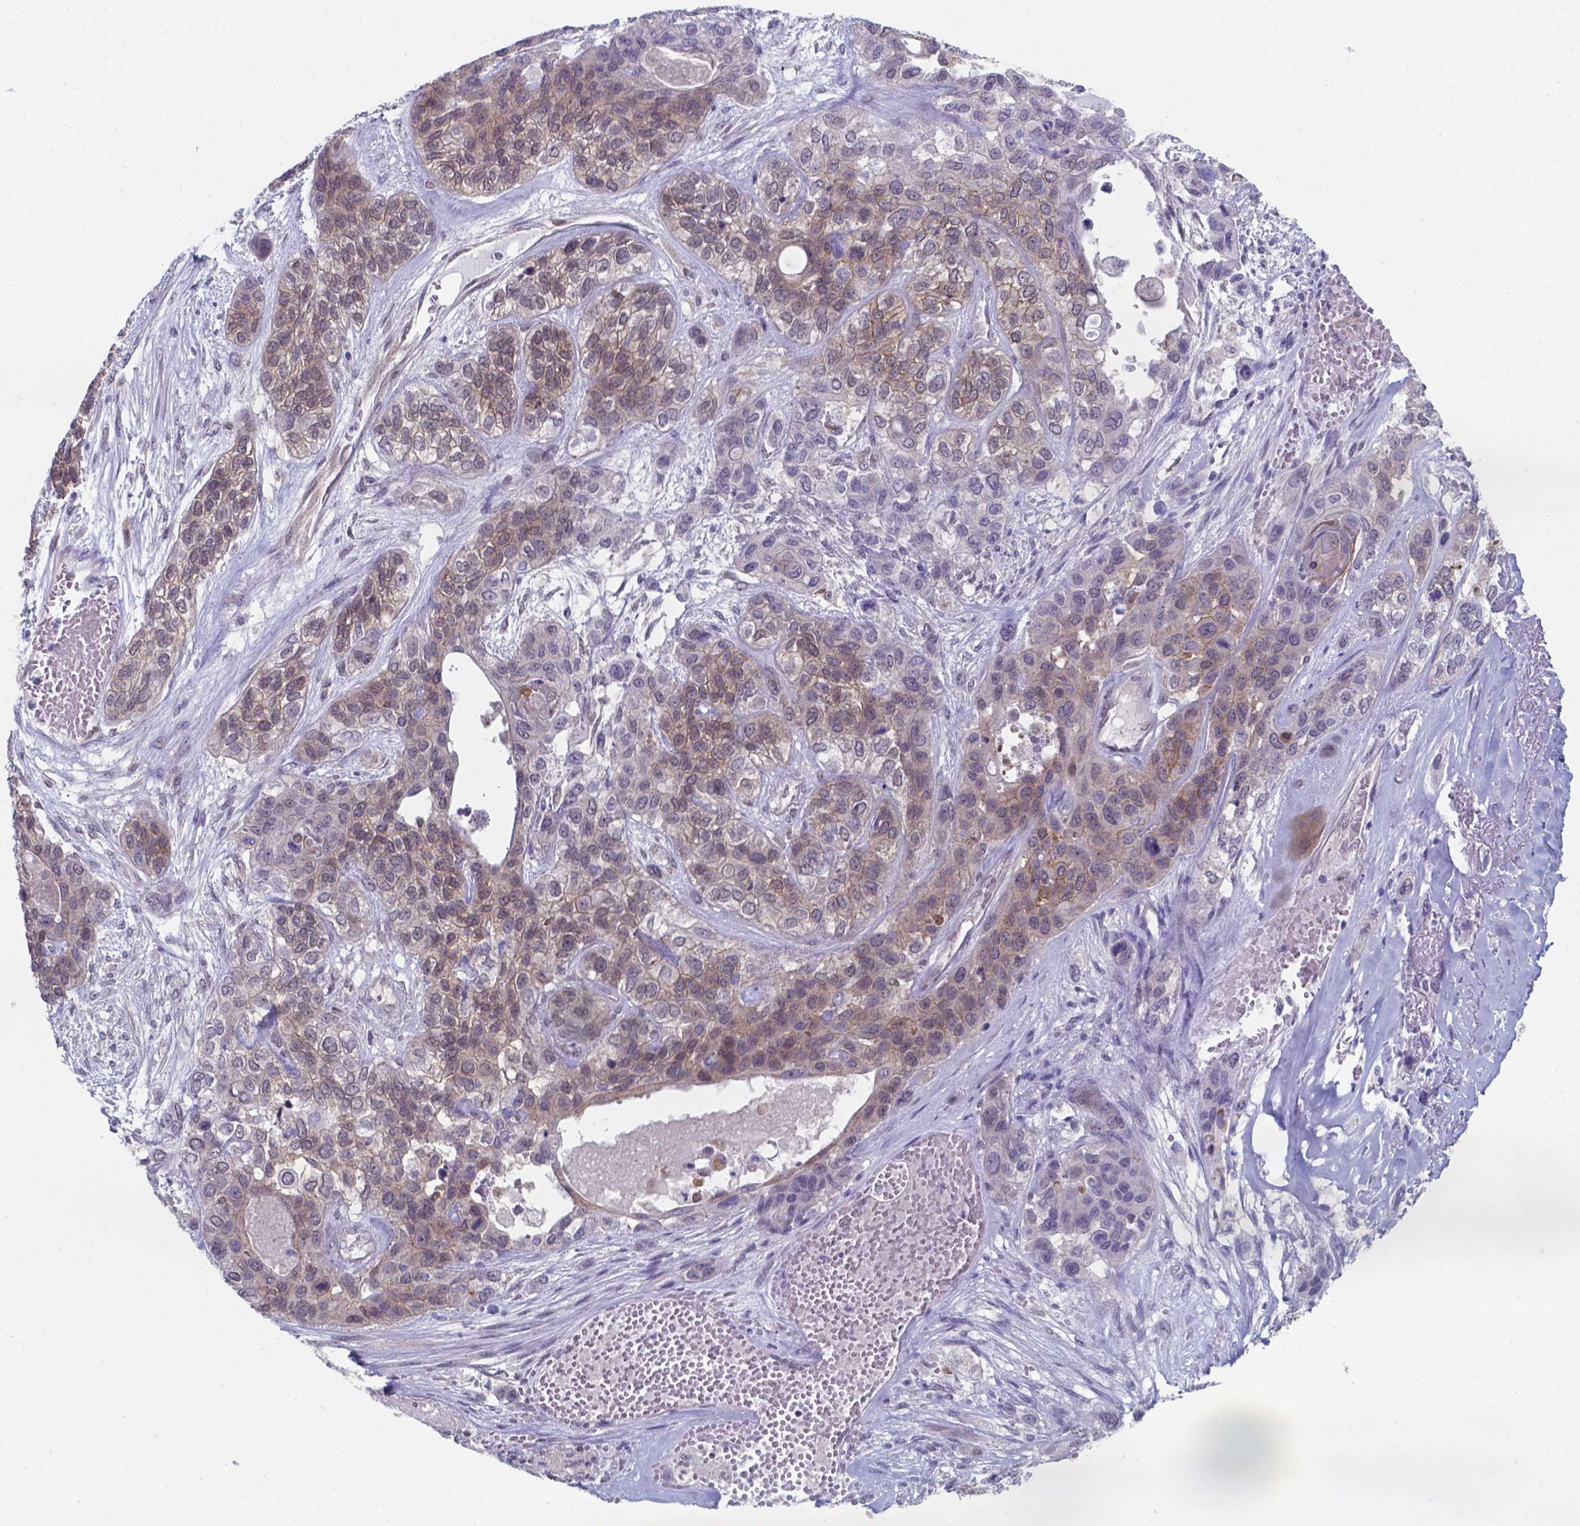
{"staining": {"intensity": "weak", "quantity": "<25%", "location": "cytoplasmic/membranous"}, "tissue": "lung cancer", "cell_type": "Tumor cells", "image_type": "cancer", "snomed": [{"axis": "morphology", "description": "Squamous cell carcinoma, NOS"}, {"axis": "topography", "description": "Lung"}], "caption": "IHC photomicrograph of neoplastic tissue: lung cancer (squamous cell carcinoma) stained with DAB exhibits no significant protein staining in tumor cells.", "gene": "UBE2E2", "patient": {"sex": "female", "age": 70}}